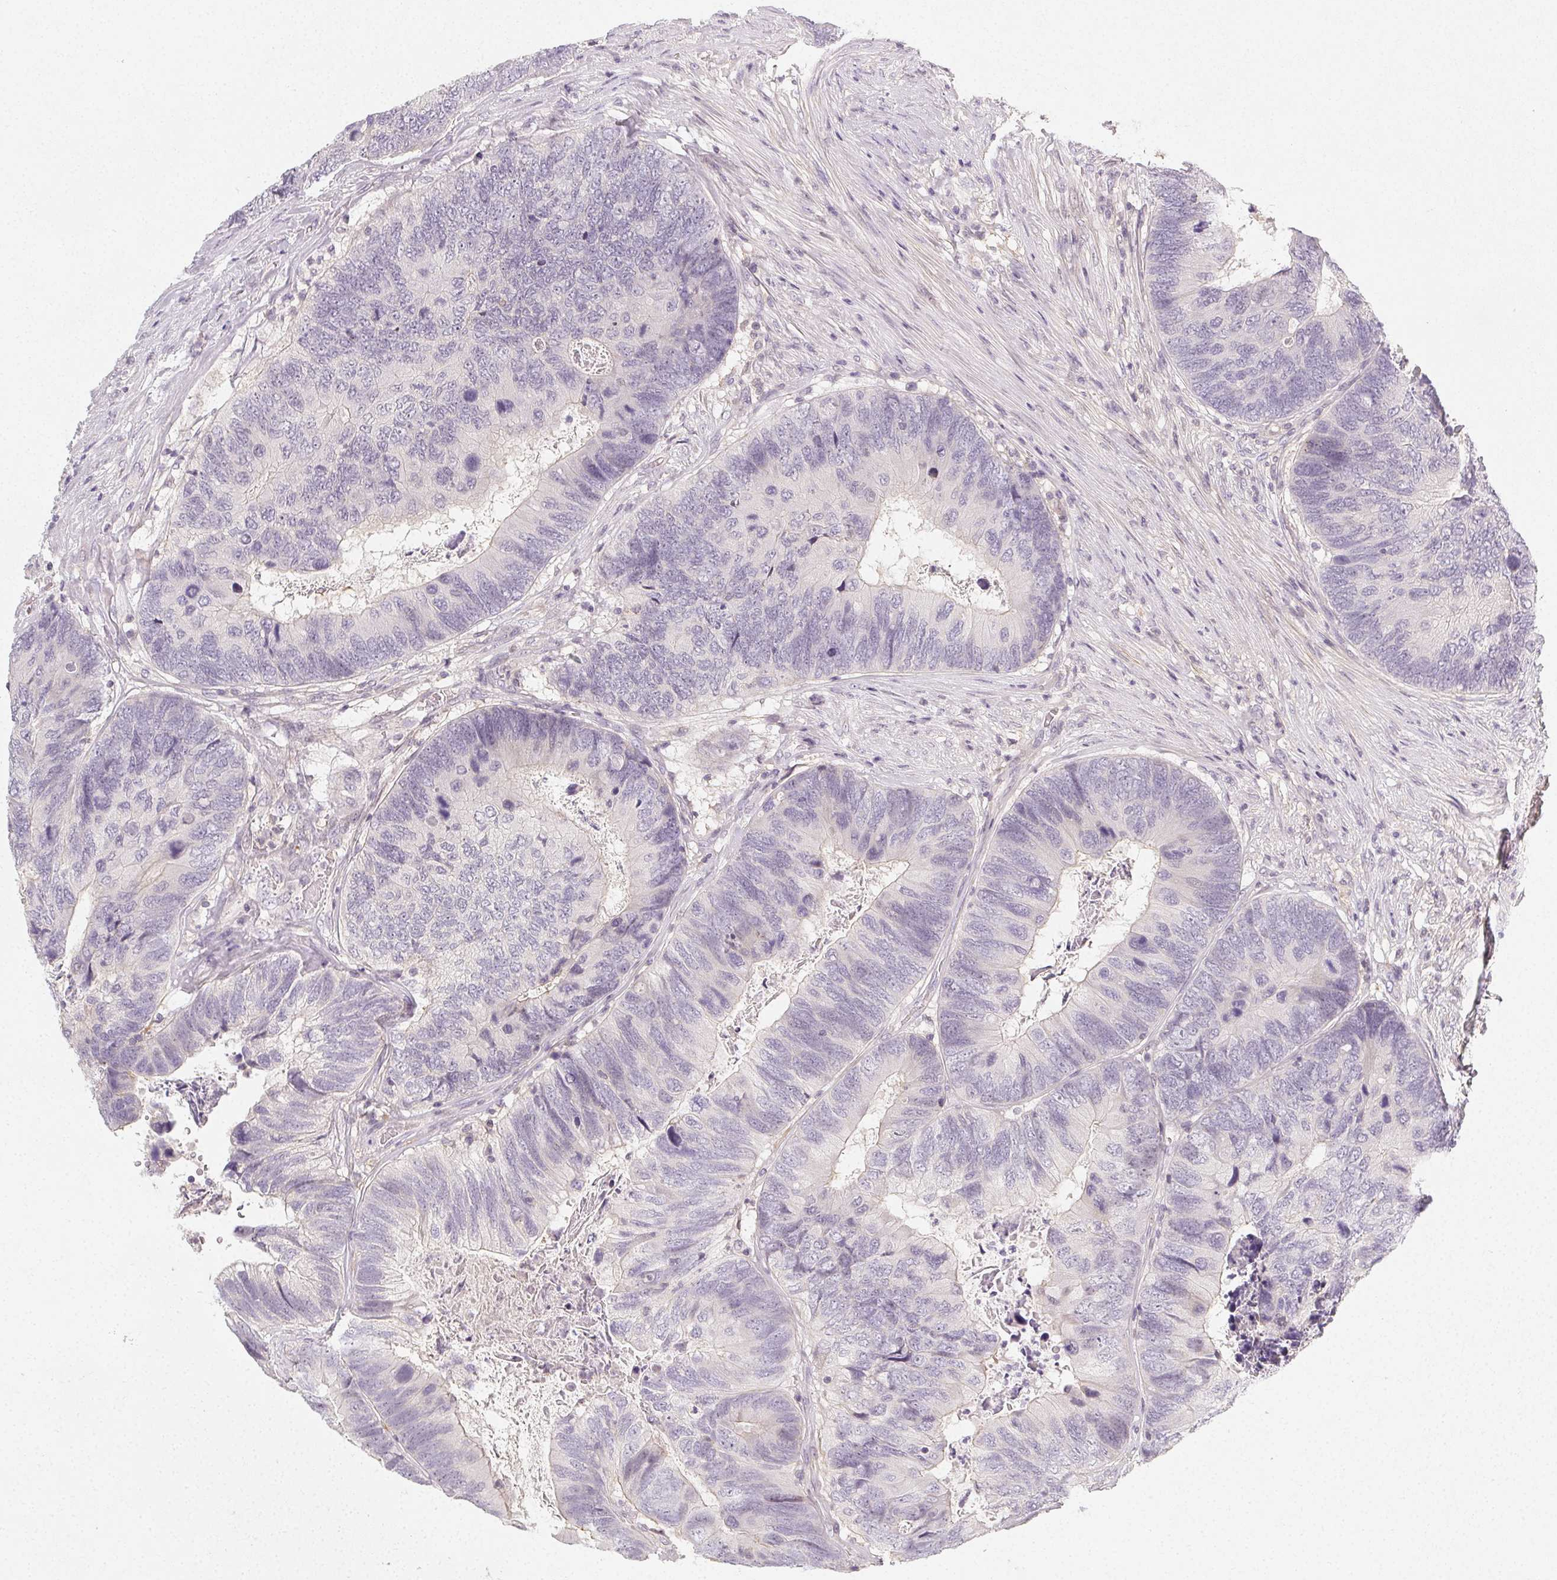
{"staining": {"intensity": "negative", "quantity": "none", "location": "none"}, "tissue": "colorectal cancer", "cell_type": "Tumor cells", "image_type": "cancer", "snomed": [{"axis": "morphology", "description": "Adenocarcinoma, NOS"}, {"axis": "topography", "description": "Colon"}], "caption": "Immunohistochemical staining of human colorectal cancer (adenocarcinoma) shows no significant positivity in tumor cells.", "gene": "LRRC23", "patient": {"sex": "female", "age": 67}}